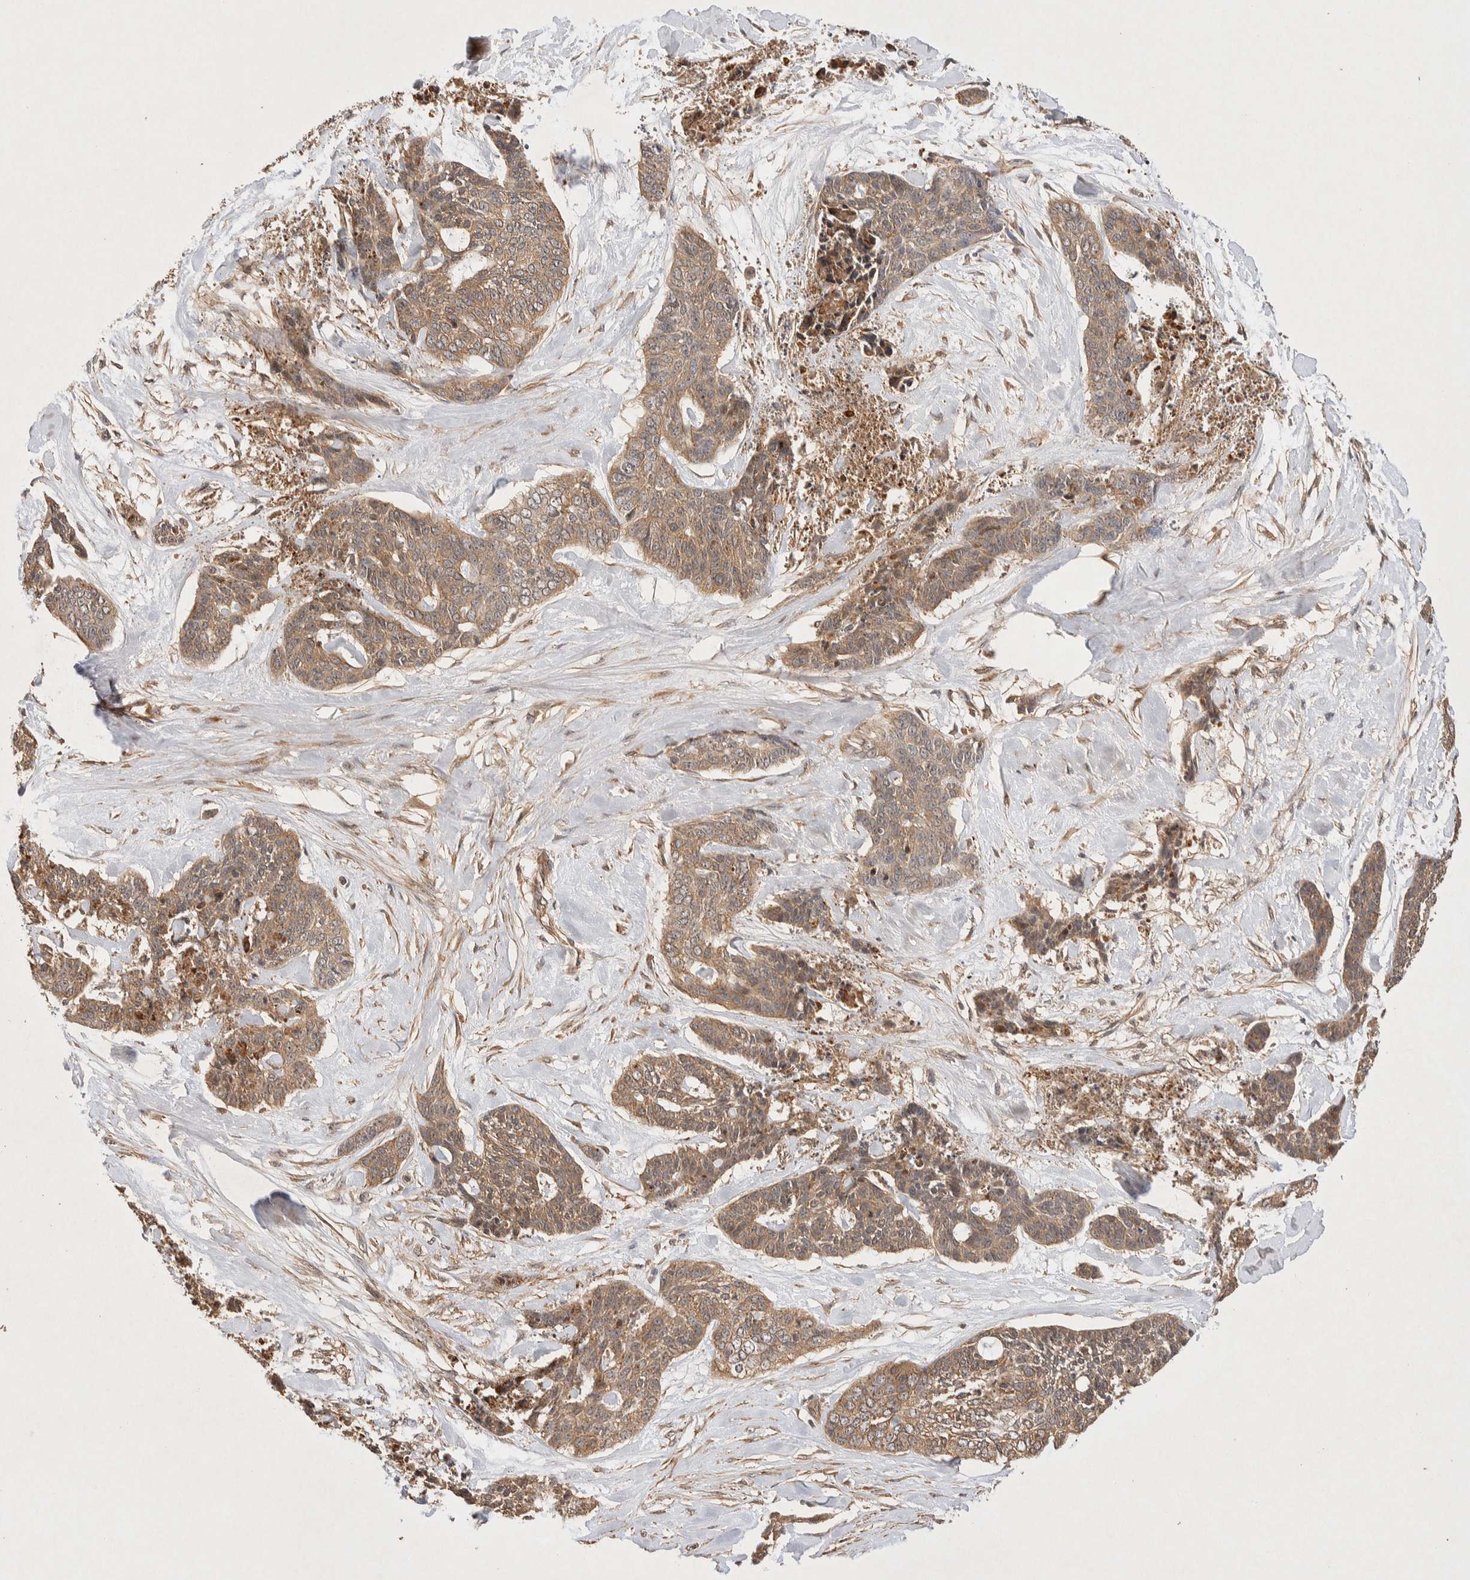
{"staining": {"intensity": "moderate", "quantity": ">75%", "location": "cytoplasmic/membranous"}, "tissue": "skin cancer", "cell_type": "Tumor cells", "image_type": "cancer", "snomed": [{"axis": "morphology", "description": "Basal cell carcinoma"}, {"axis": "topography", "description": "Skin"}], "caption": "Skin cancer stained with DAB immunohistochemistry demonstrates medium levels of moderate cytoplasmic/membranous expression in approximately >75% of tumor cells.", "gene": "NSMAF", "patient": {"sex": "female", "age": 64}}